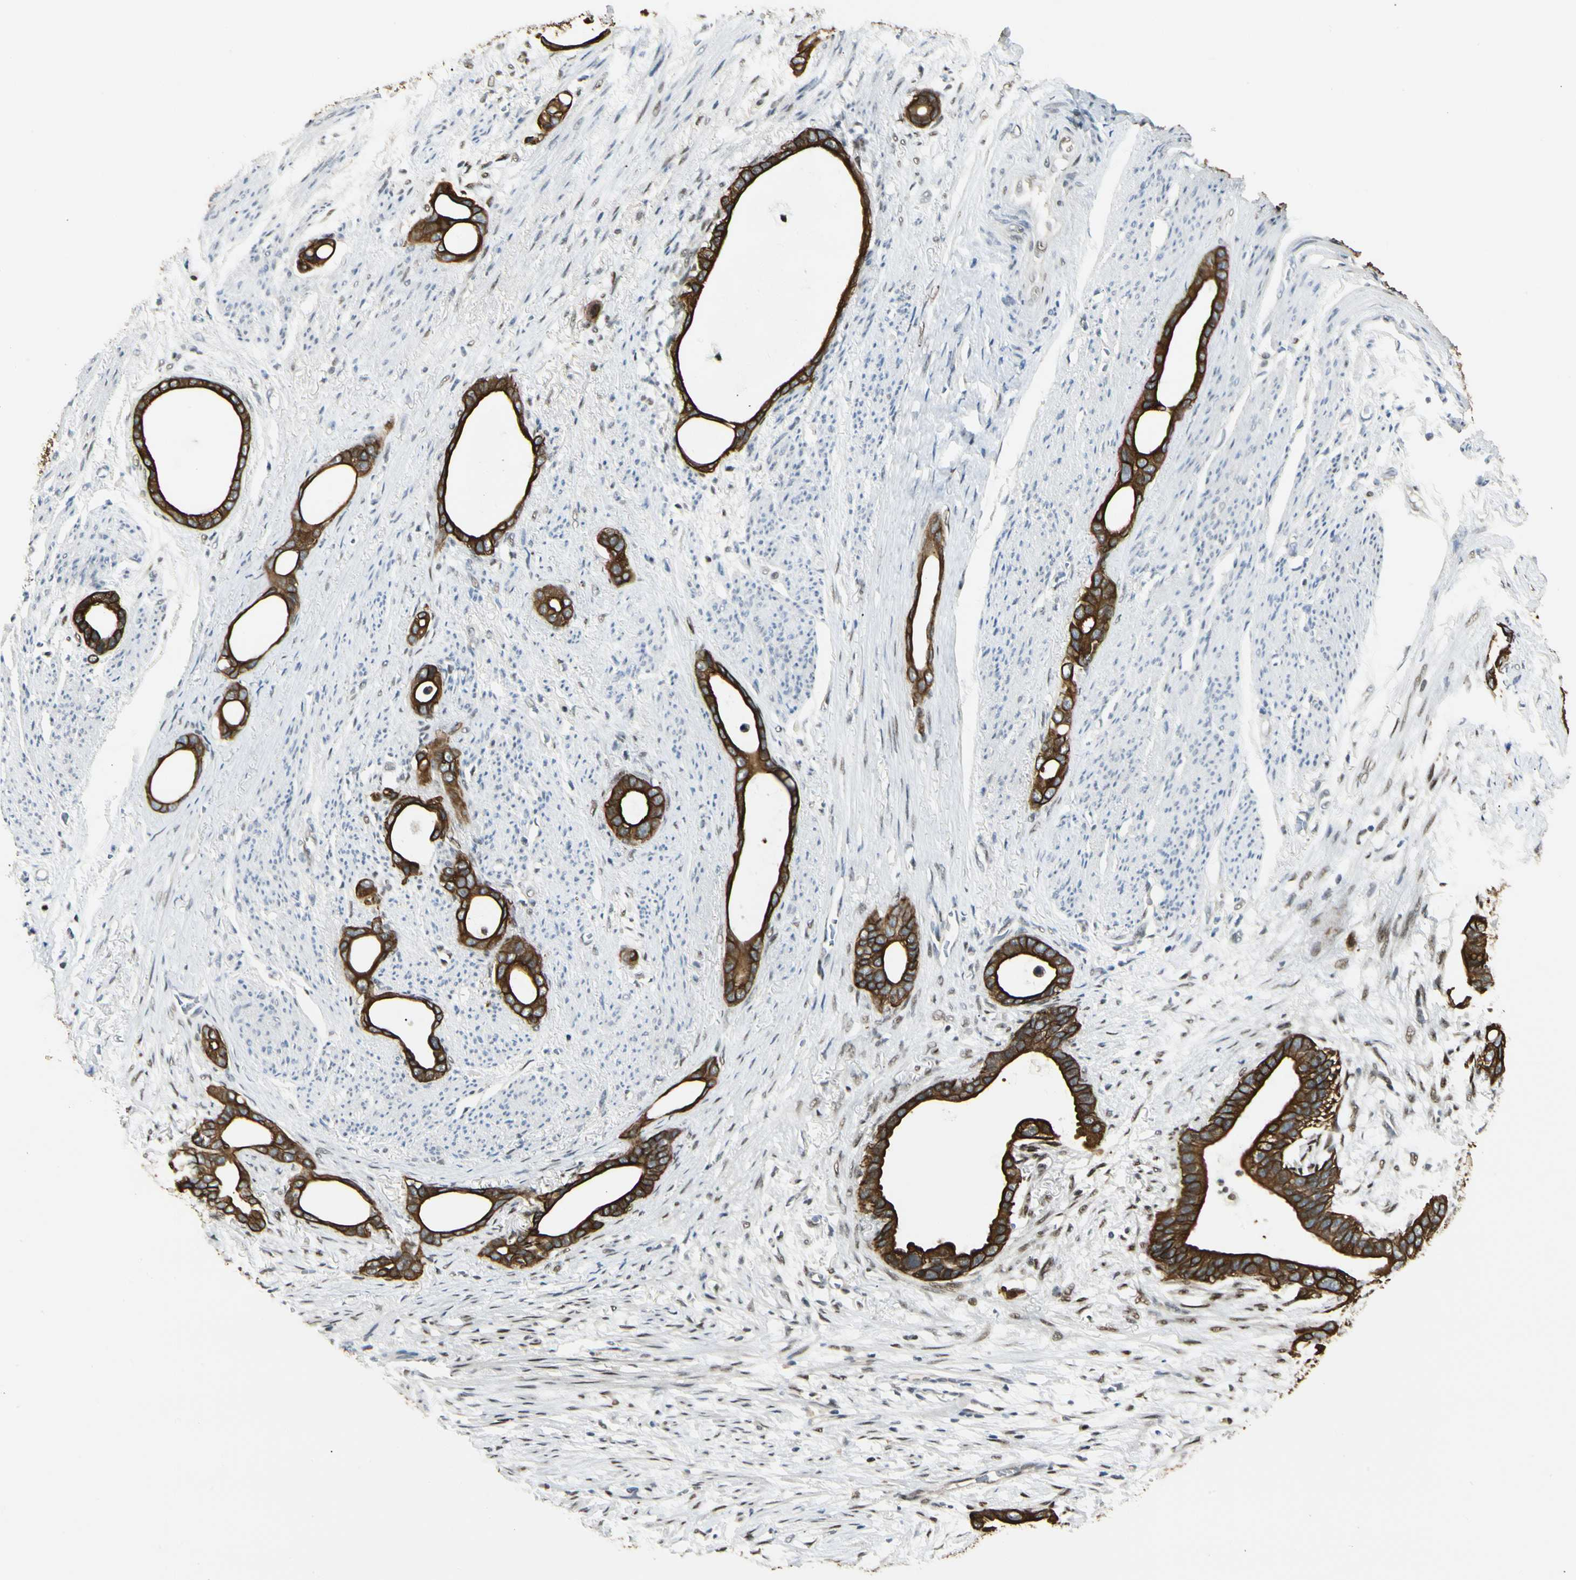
{"staining": {"intensity": "strong", "quantity": ">75%", "location": "cytoplasmic/membranous"}, "tissue": "stomach cancer", "cell_type": "Tumor cells", "image_type": "cancer", "snomed": [{"axis": "morphology", "description": "Adenocarcinoma, NOS"}, {"axis": "topography", "description": "Stomach"}], "caption": "About >75% of tumor cells in stomach cancer (adenocarcinoma) exhibit strong cytoplasmic/membranous protein positivity as visualized by brown immunohistochemical staining.", "gene": "ATXN1", "patient": {"sex": "female", "age": 75}}